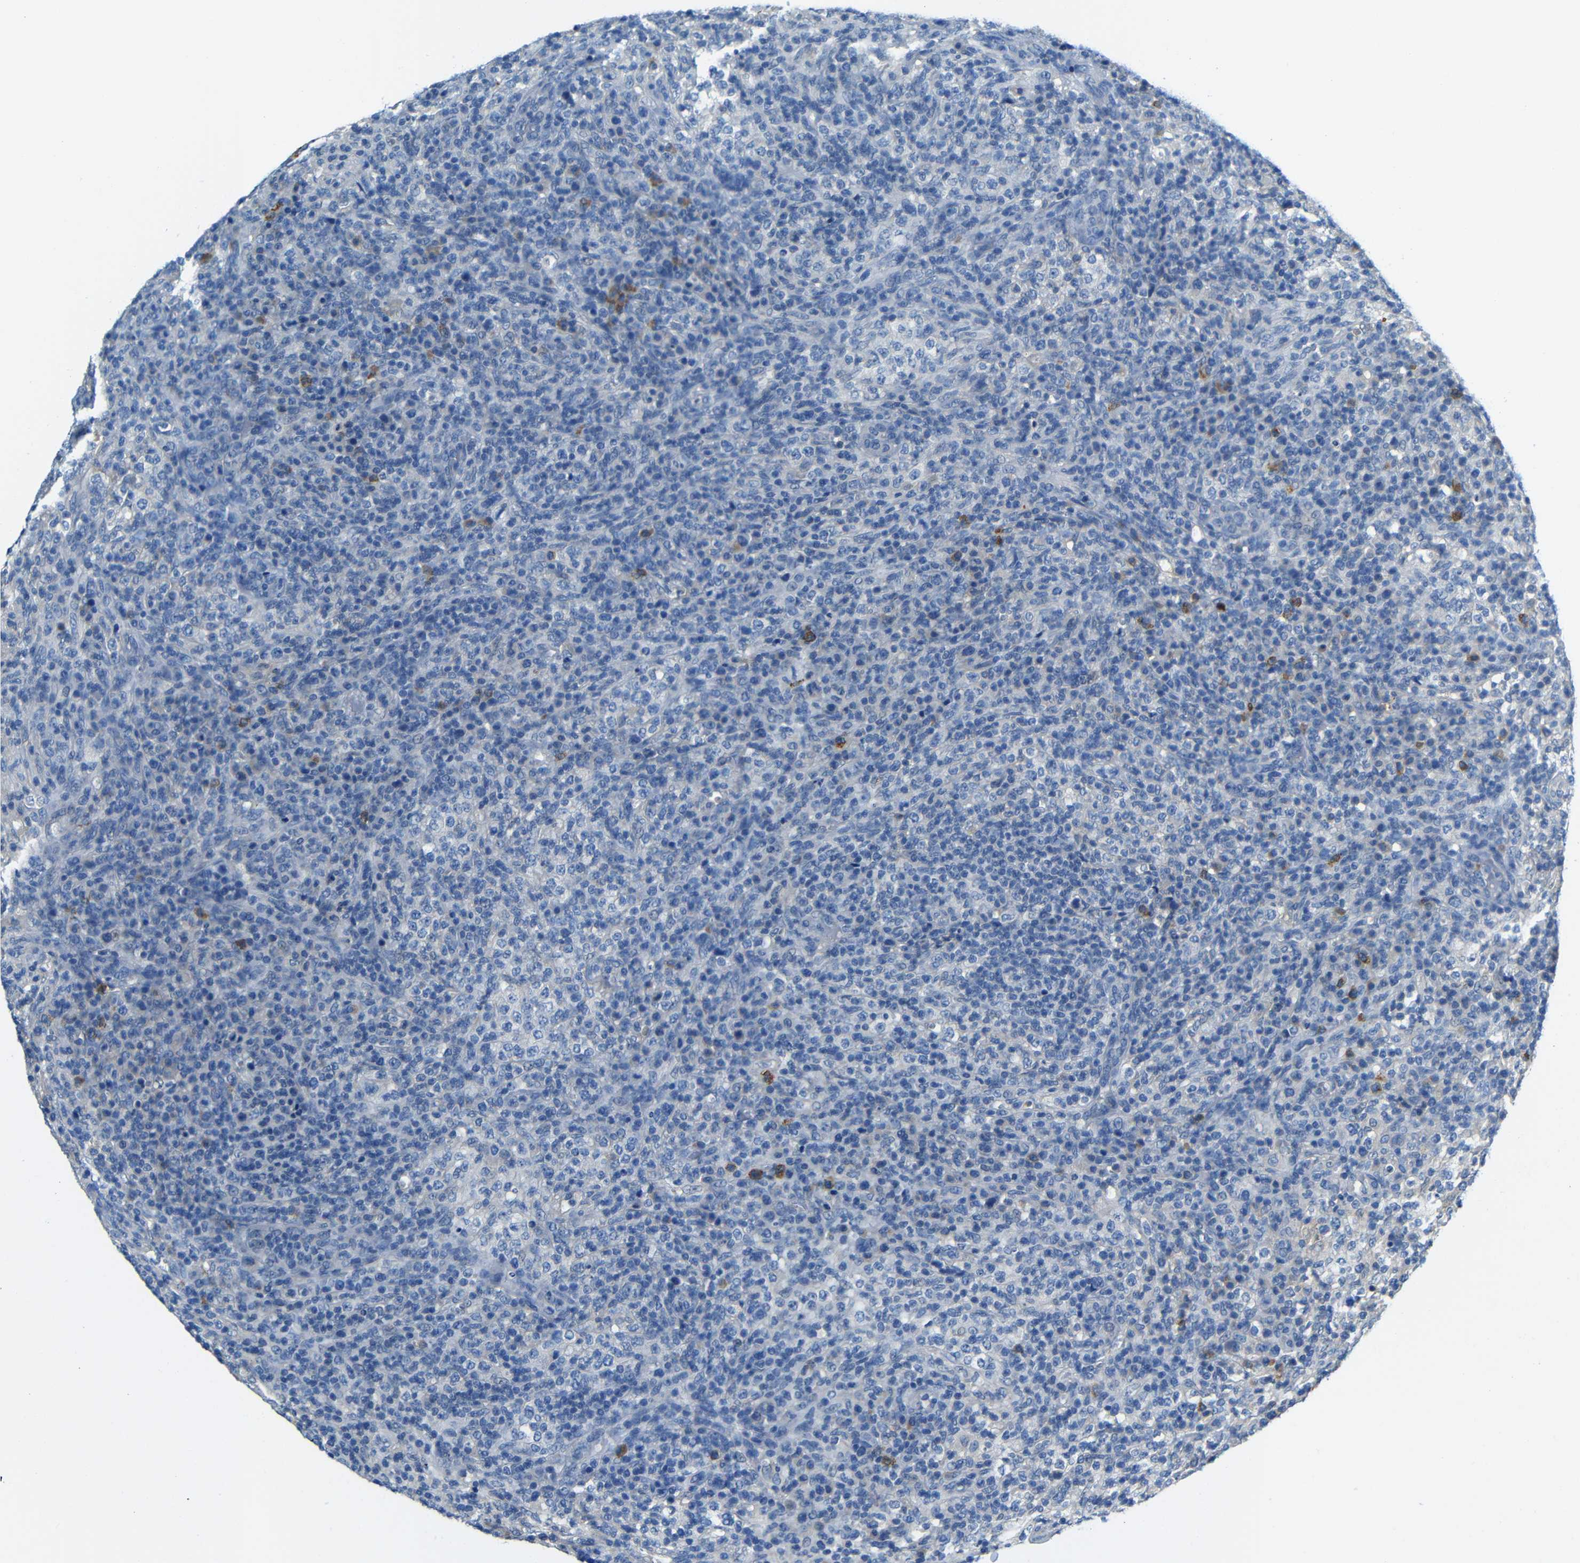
{"staining": {"intensity": "negative", "quantity": "none", "location": "none"}, "tissue": "lymphoma", "cell_type": "Tumor cells", "image_type": "cancer", "snomed": [{"axis": "morphology", "description": "Malignant lymphoma, non-Hodgkin's type, High grade"}, {"axis": "topography", "description": "Lymph node"}], "caption": "A micrograph of human high-grade malignant lymphoma, non-Hodgkin's type is negative for staining in tumor cells. (DAB immunohistochemistry visualized using brightfield microscopy, high magnification).", "gene": "NEGR1", "patient": {"sex": "female", "age": 76}}